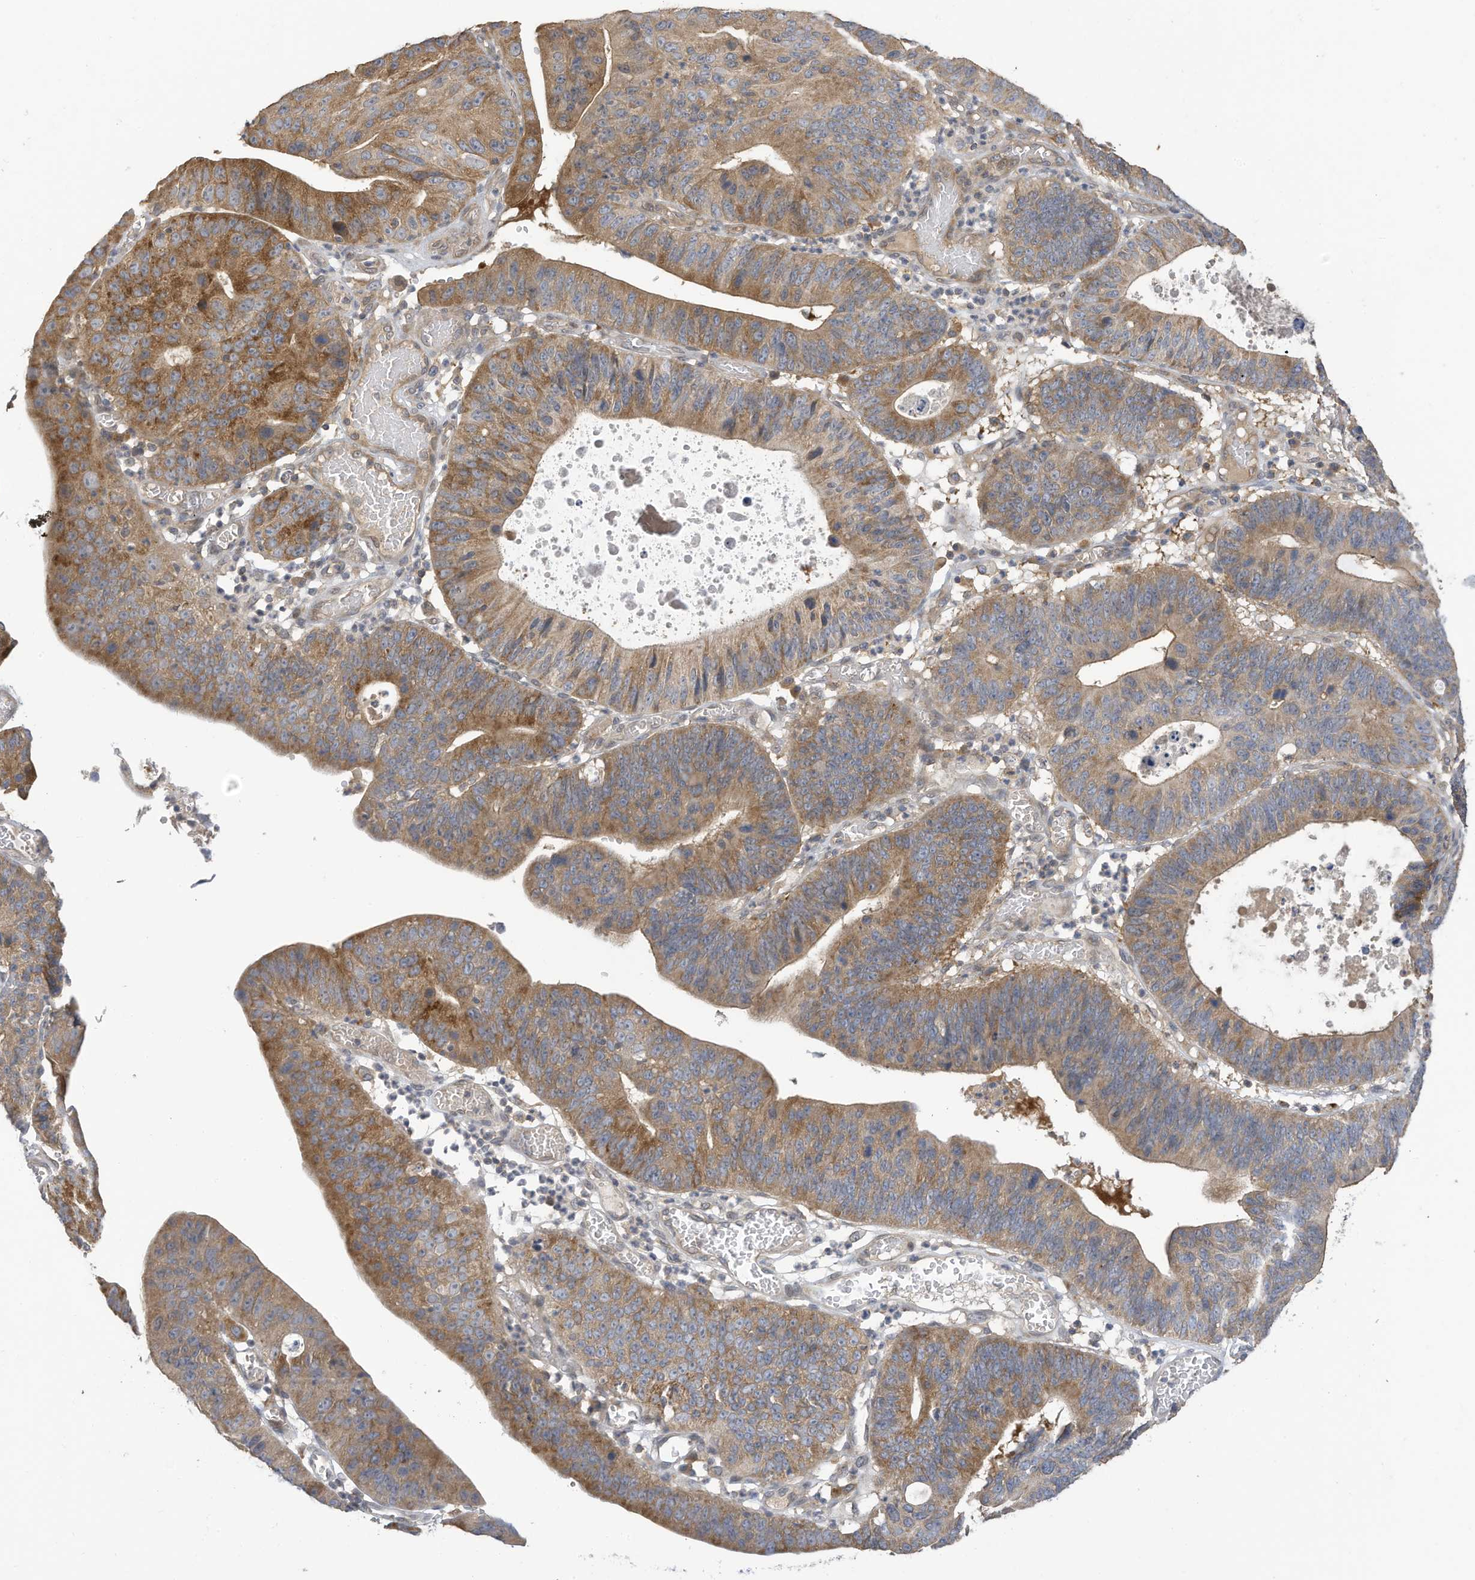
{"staining": {"intensity": "moderate", "quantity": ">75%", "location": "cytoplasmic/membranous"}, "tissue": "stomach cancer", "cell_type": "Tumor cells", "image_type": "cancer", "snomed": [{"axis": "morphology", "description": "Adenocarcinoma, NOS"}, {"axis": "topography", "description": "Stomach"}], "caption": "DAB immunohistochemical staining of human adenocarcinoma (stomach) shows moderate cytoplasmic/membranous protein positivity in approximately >75% of tumor cells.", "gene": "REC8", "patient": {"sex": "male", "age": 59}}